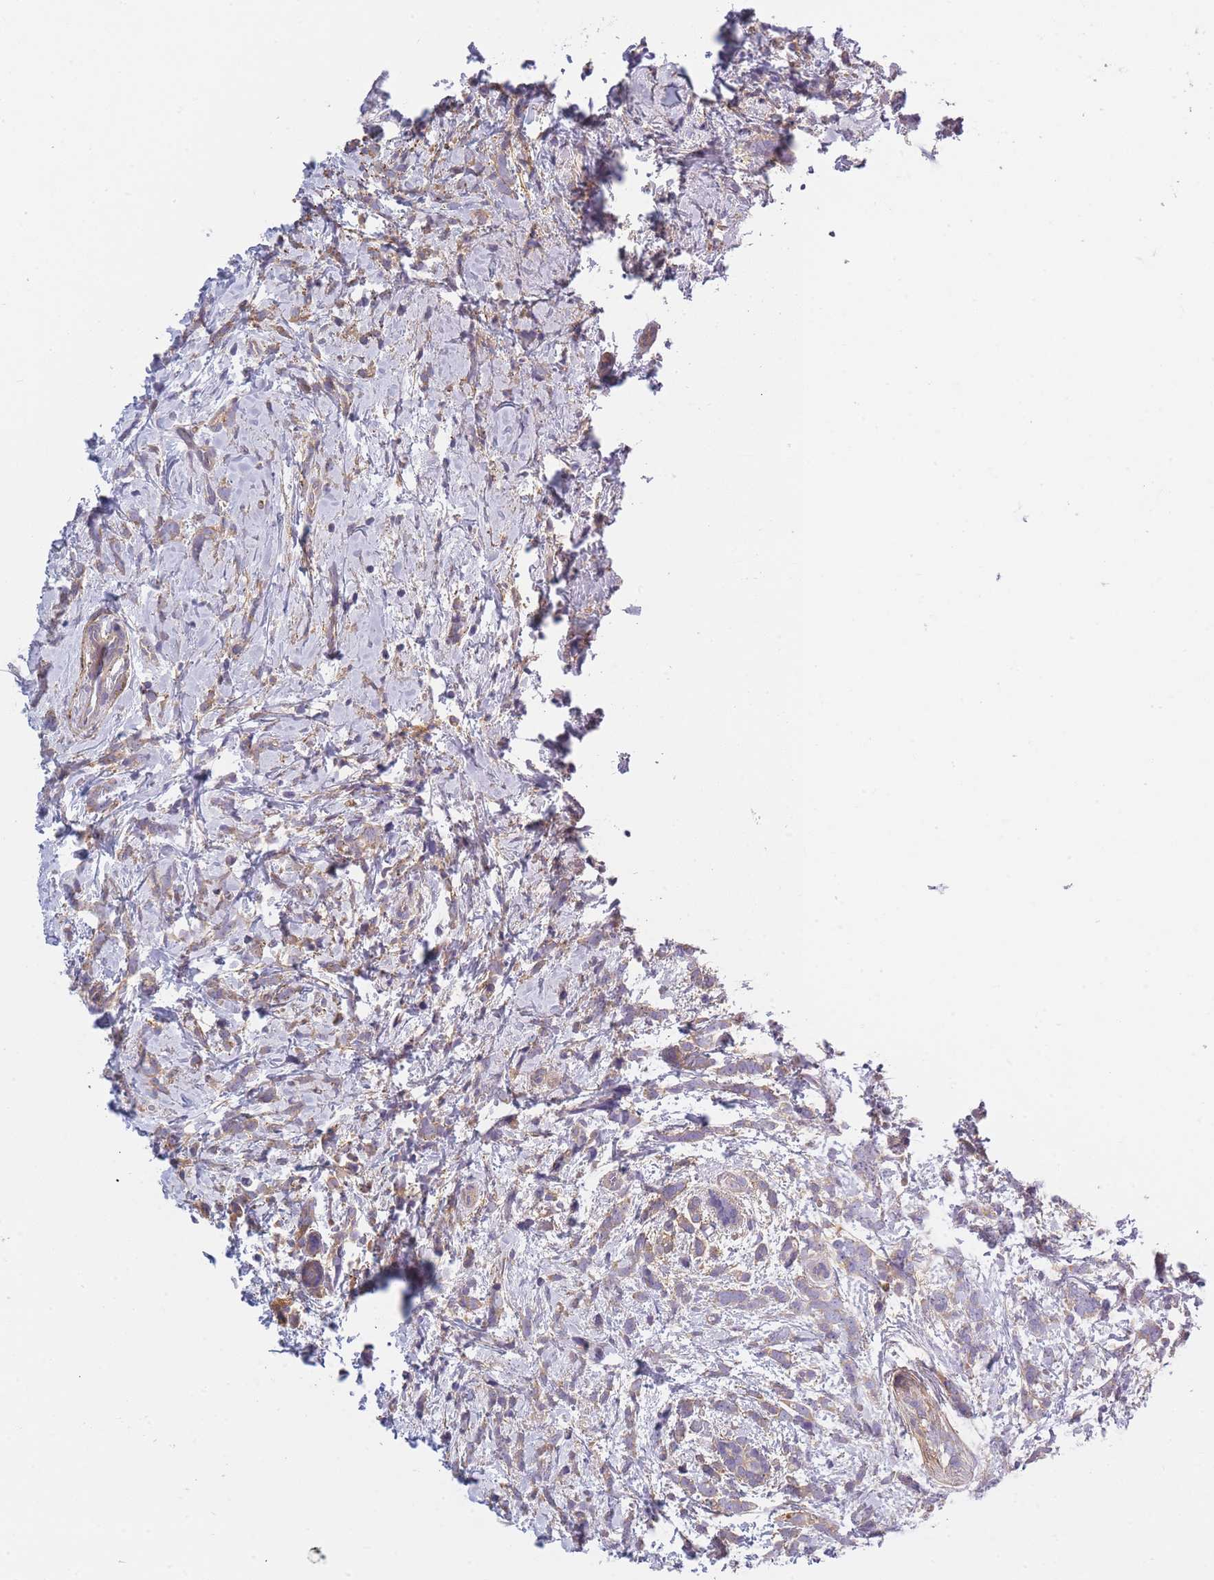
{"staining": {"intensity": "weak", "quantity": "<25%", "location": "cytoplasmic/membranous"}, "tissue": "breast cancer", "cell_type": "Tumor cells", "image_type": "cancer", "snomed": [{"axis": "morphology", "description": "Lobular carcinoma"}, {"axis": "topography", "description": "Breast"}], "caption": "DAB (3,3'-diaminobenzidine) immunohistochemical staining of lobular carcinoma (breast) shows no significant staining in tumor cells. (DAB immunohistochemistry visualized using brightfield microscopy, high magnification).", "gene": "AP3M2", "patient": {"sex": "female", "age": 58}}